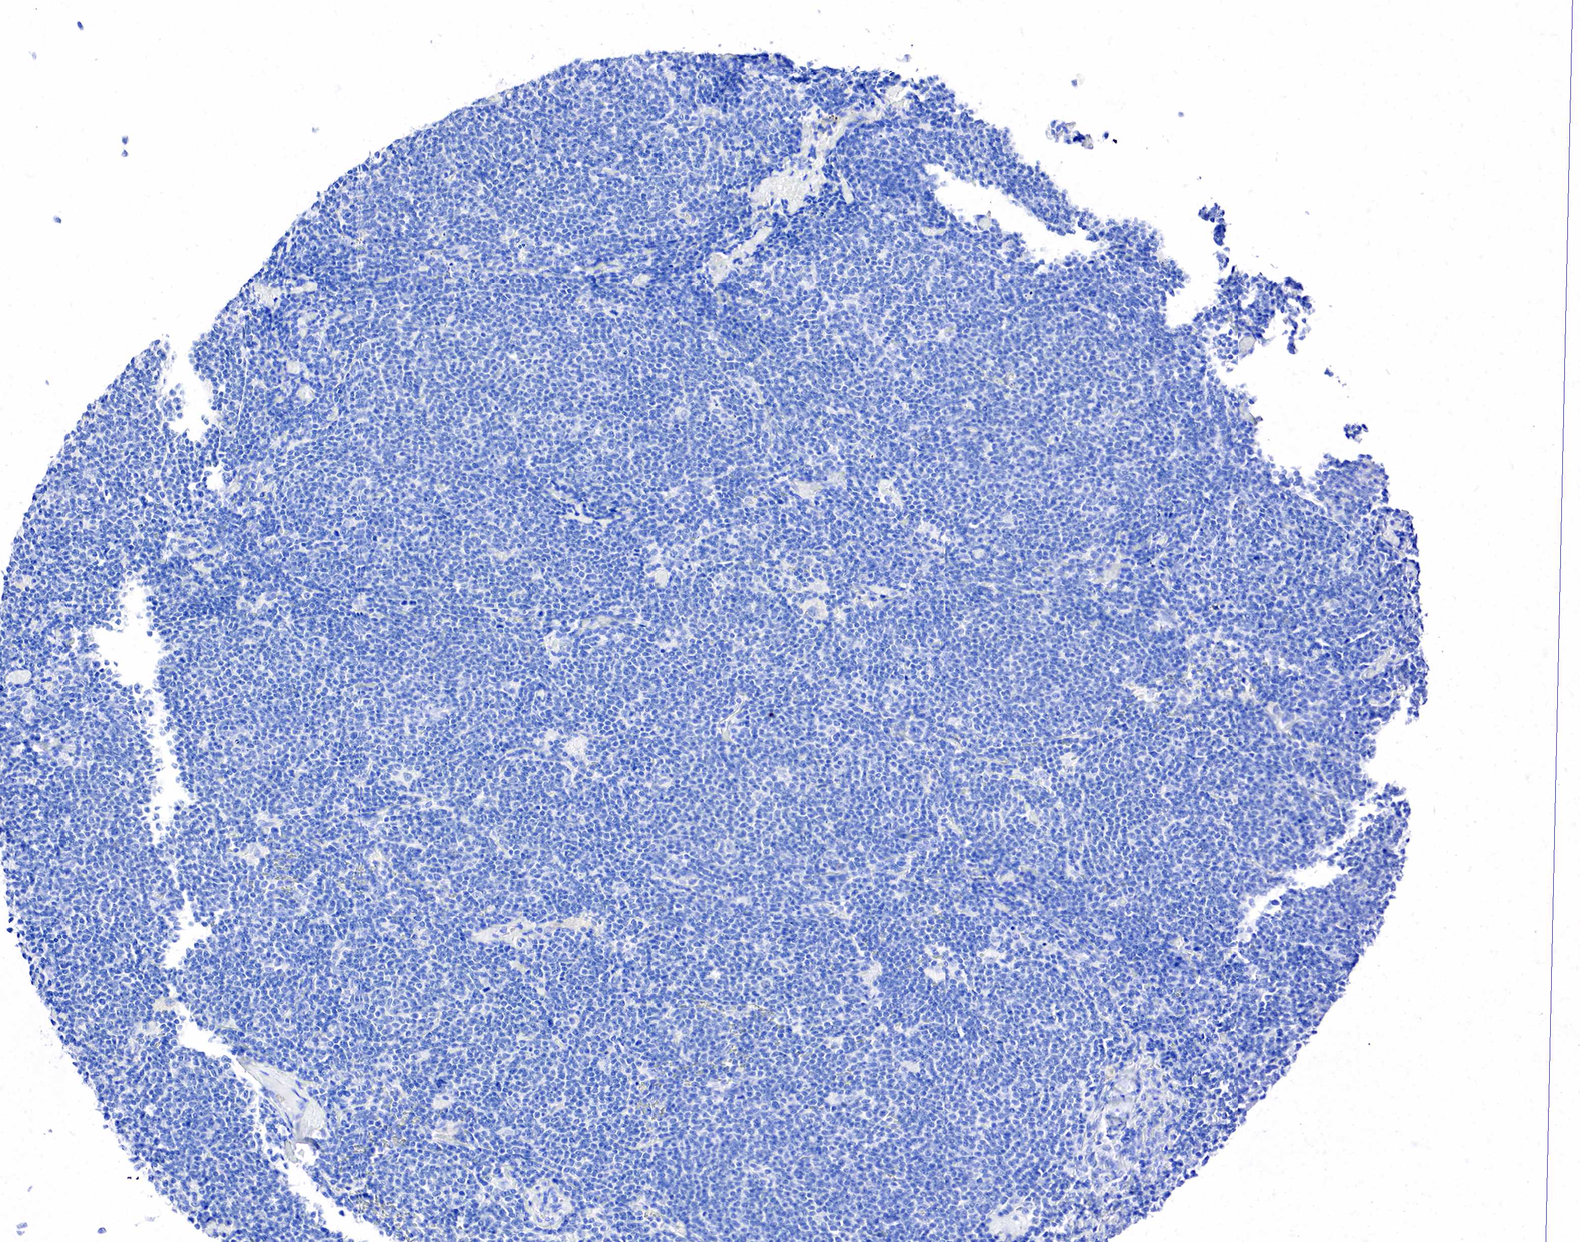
{"staining": {"intensity": "negative", "quantity": "none", "location": "none"}, "tissue": "lymphoma", "cell_type": "Tumor cells", "image_type": "cancer", "snomed": [{"axis": "morphology", "description": "Malignant lymphoma, non-Hodgkin's type, Low grade"}, {"axis": "topography", "description": "Lymph node"}], "caption": "Tumor cells show no significant expression in lymphoma.", "gene": "PTH", "patient": {"sex": "male", "age": 65}}